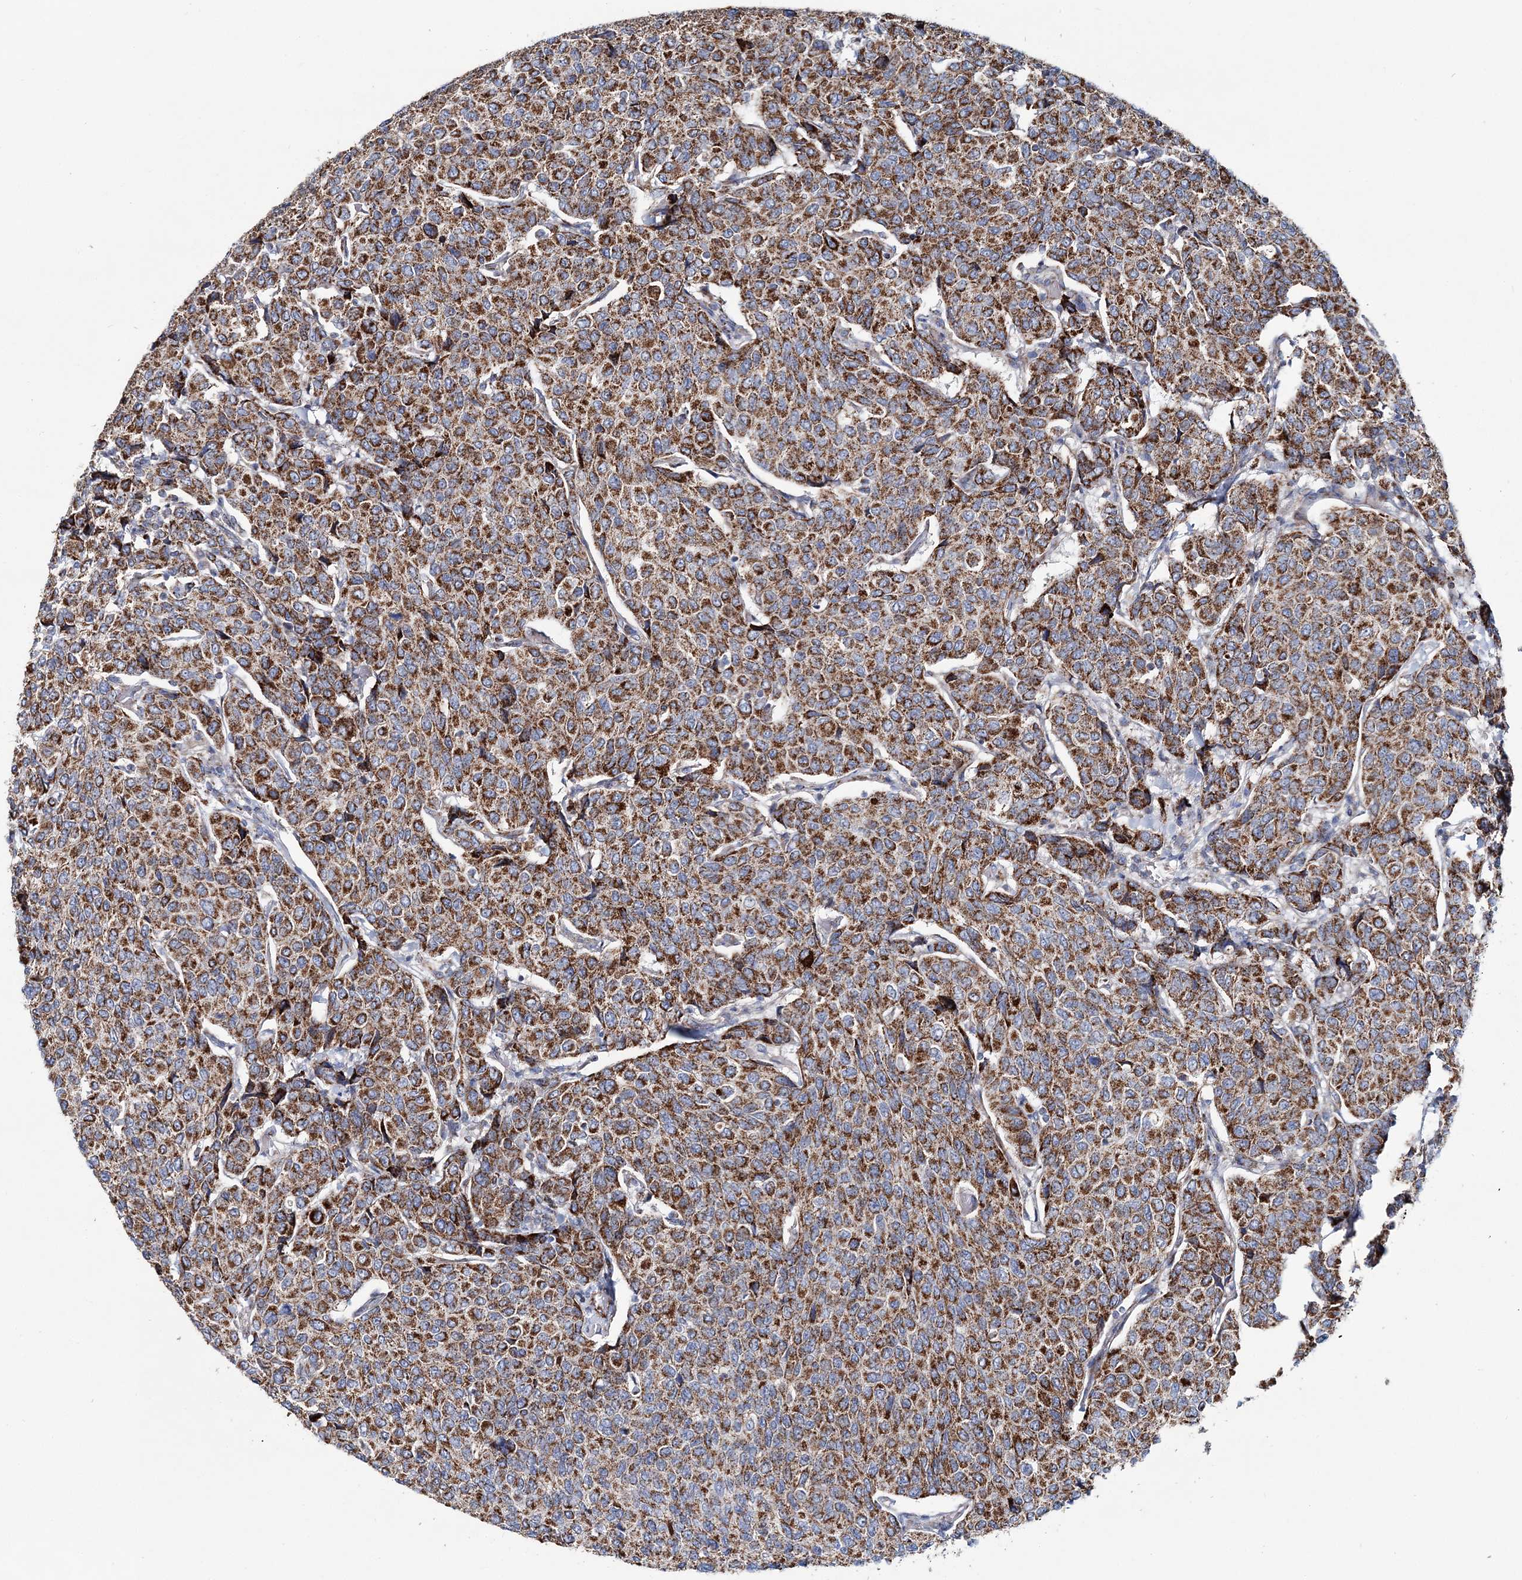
{"staining": {"intensity": "strong", "quantity": ">75%", "location": "cytoplasmic/membranous"}, "tissue": "breast cancer", "cell_type": "Tumor cells", "image_type": "cancer", "snomed": [{"axis": "morphology", "description": "Duct carcinoma"}, {"axis": "topography", "description": "Breast"}], "caption": "Immunohistochemical staining of human breast cancer (intraductal carcinoma) exhibits high levels of strong cytoplasmic/membranous protein expression in about >75% of tumor cells.", "gene": "ARHGAP6", "patient": {"sex": "female", "age": 55}}